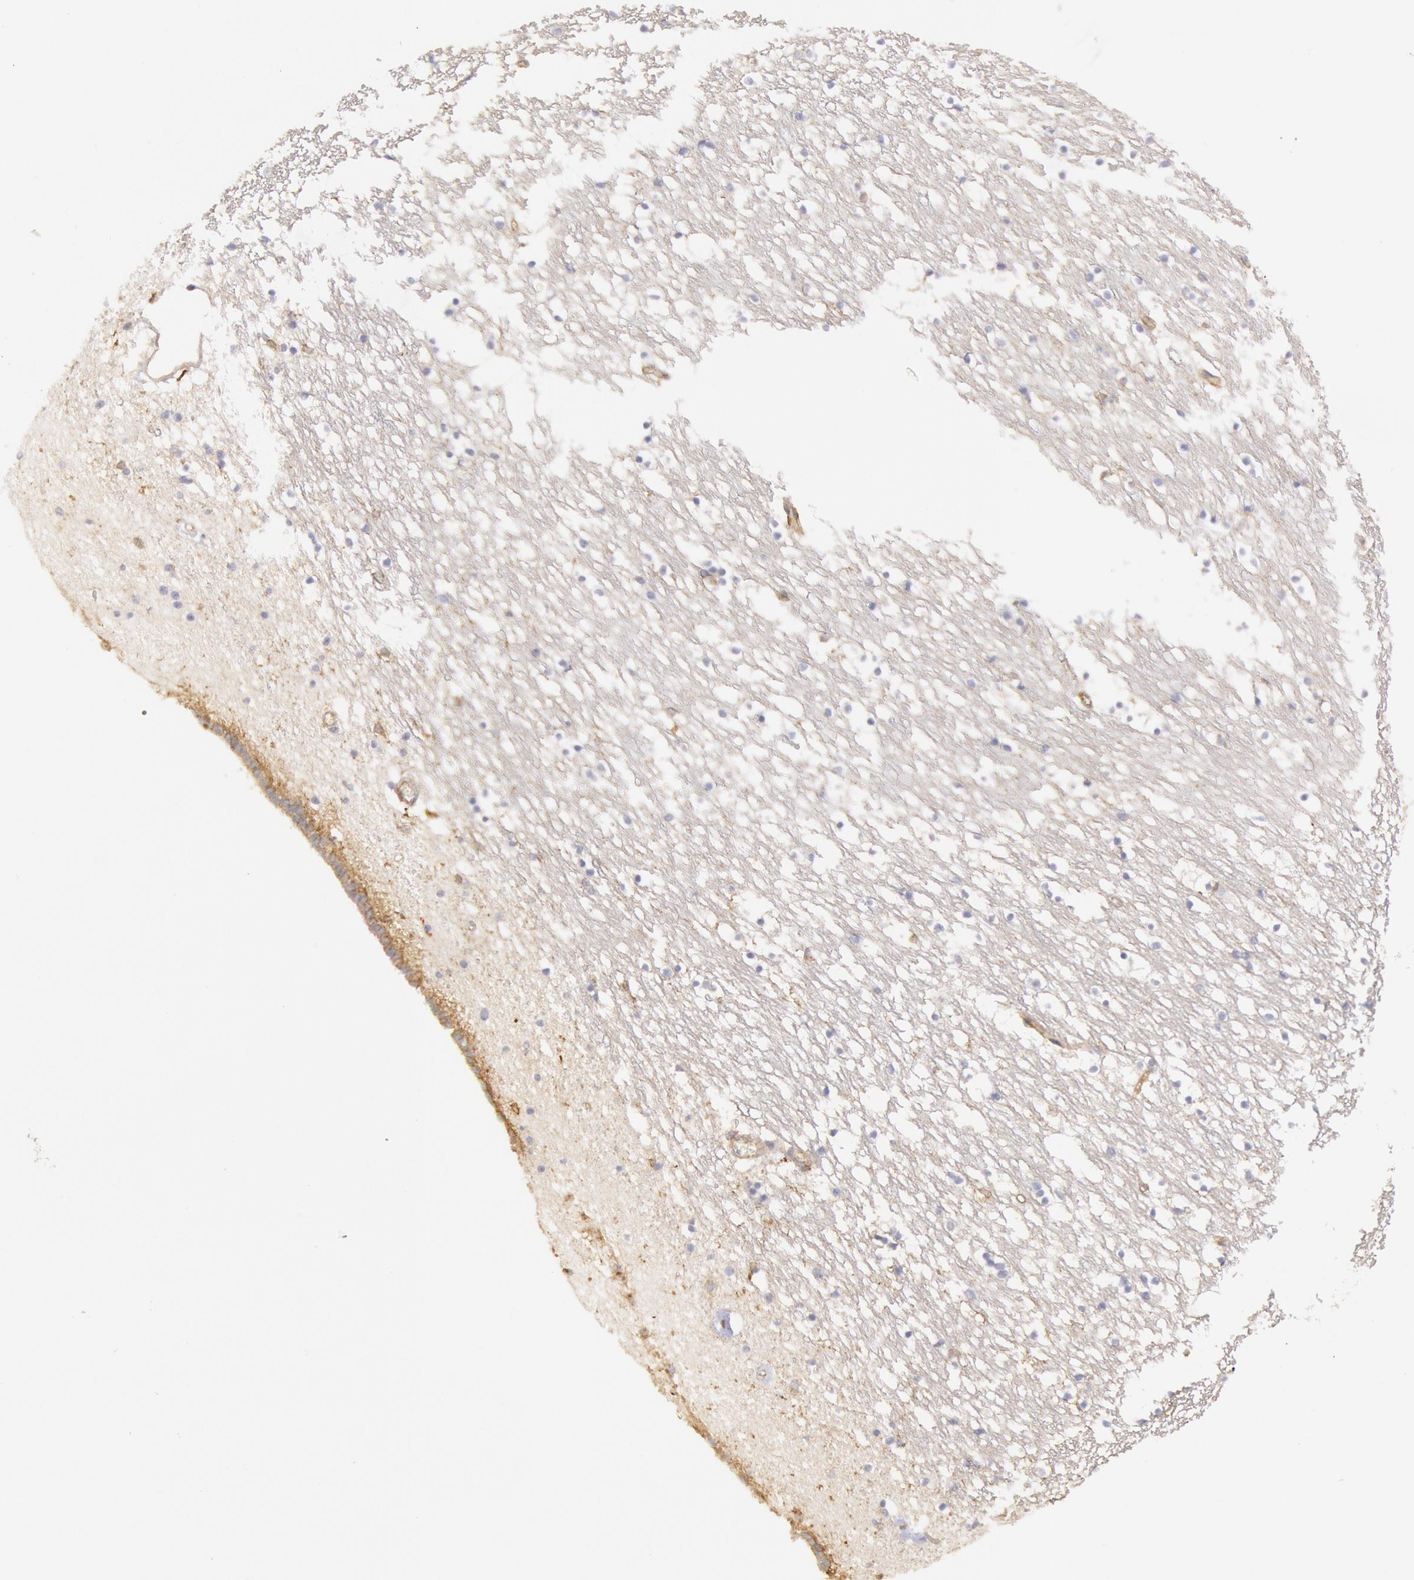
{"staining": {"intensity": "negative", "quantity": "none", "location": "none"}, "tissue": "caudate", "cell_type": "Glial cells", "image_type": "normal", "snomed": [{"axis": "morphology", "description": "Normal tissue, NOS"}, {"axis": "topography", "description": "Lateral ventricle wall"}], "caption": "IHC image of normal caudate stained for a protein (brown), which shows no expression in glial cells.", "gene": "SNAP23", "patient": {"sex": "male", "age": 45}}